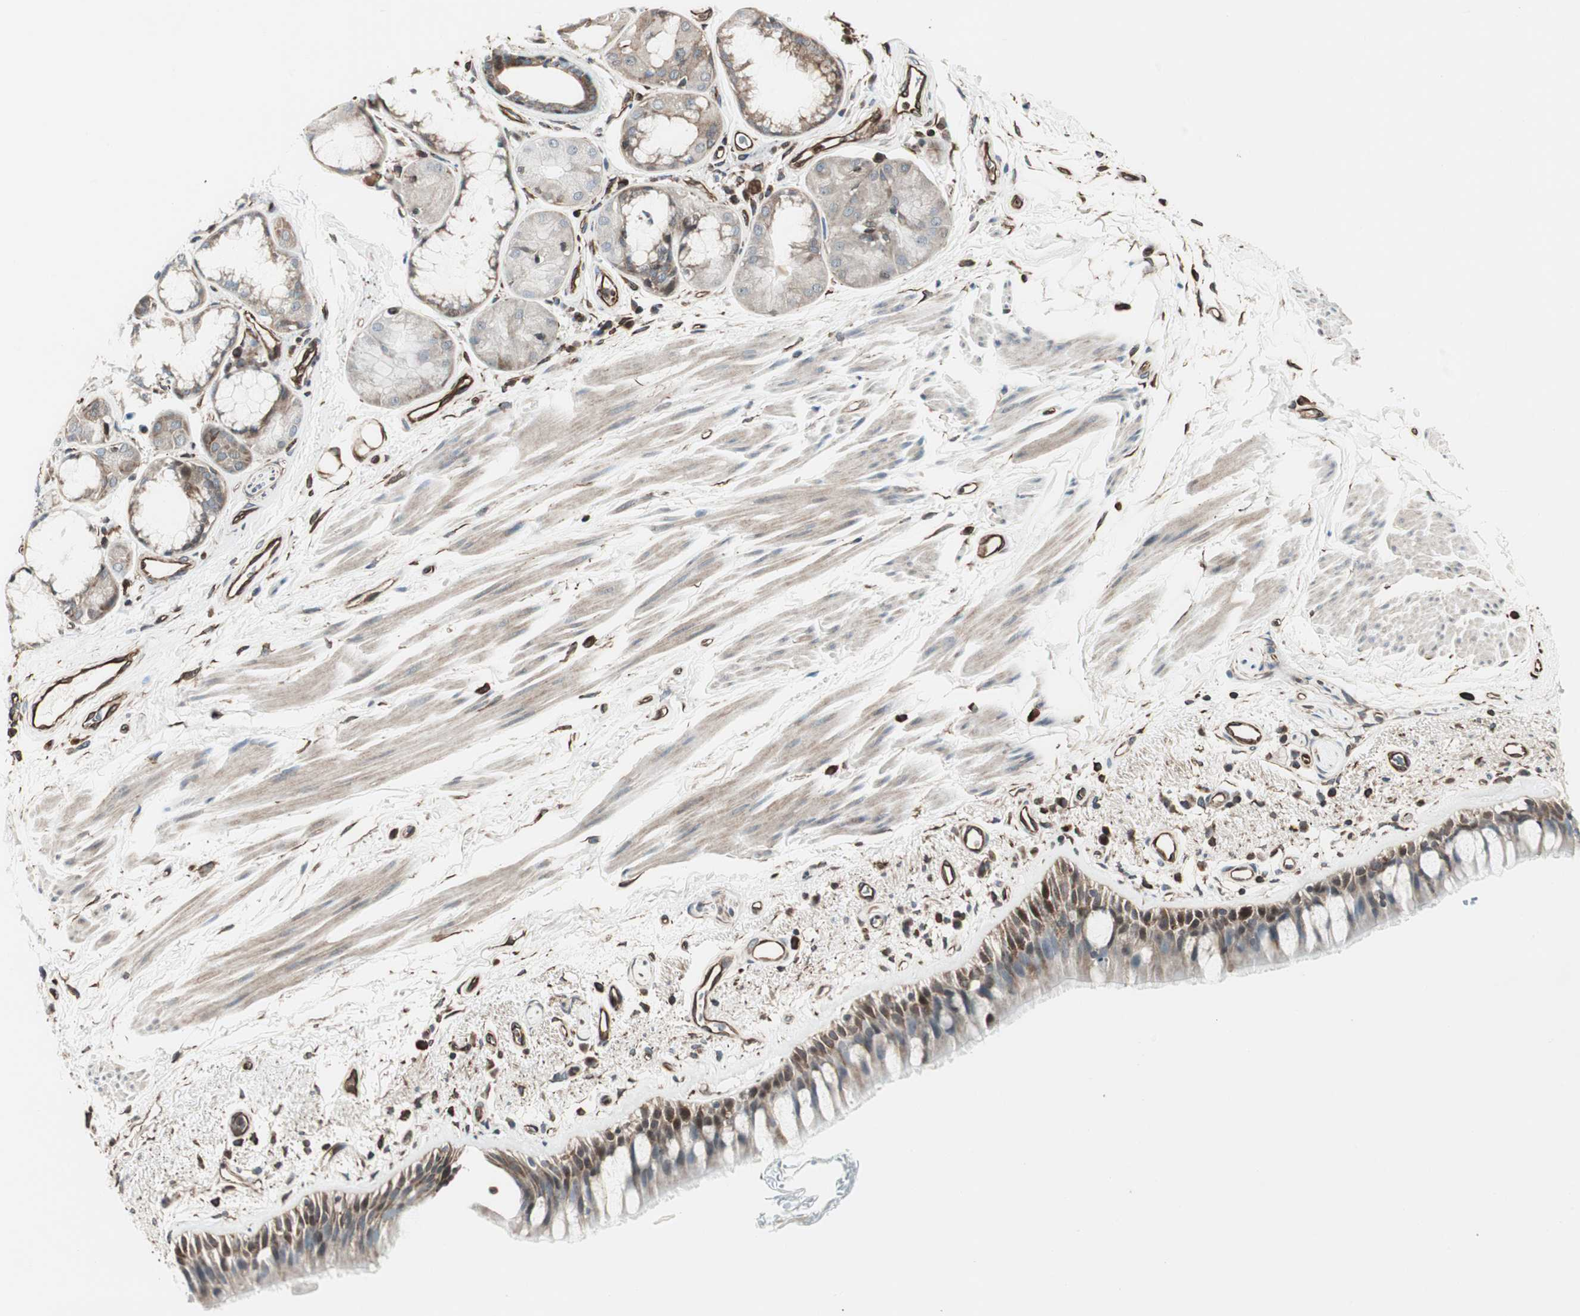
{"staining": {"intensity": "moderate", "quantity": "<25%", "location": "nuclear"}, "tissue": "bronchus", "cell_type": "Respiratory epithelial cells", "image_type": "normal", "snomed": [{"axis": "morphology", "description": "Normal tissue, NOS"}, {"axis": "morphology", "description": "Adenocarcinoma, NOS"}, {"axis": "topography", "description": "Bronchus"}, {"axis": "topography", "description": "Lung"}], "caption": "This micrograph displays immunohistochemistry staining of benign human bronchus, with low moderate nuclear expression in approximately <25% of respiratory epithelial cells.", "gene": "MAD2L2", "patient": {"sex": "female", "age": 54}}